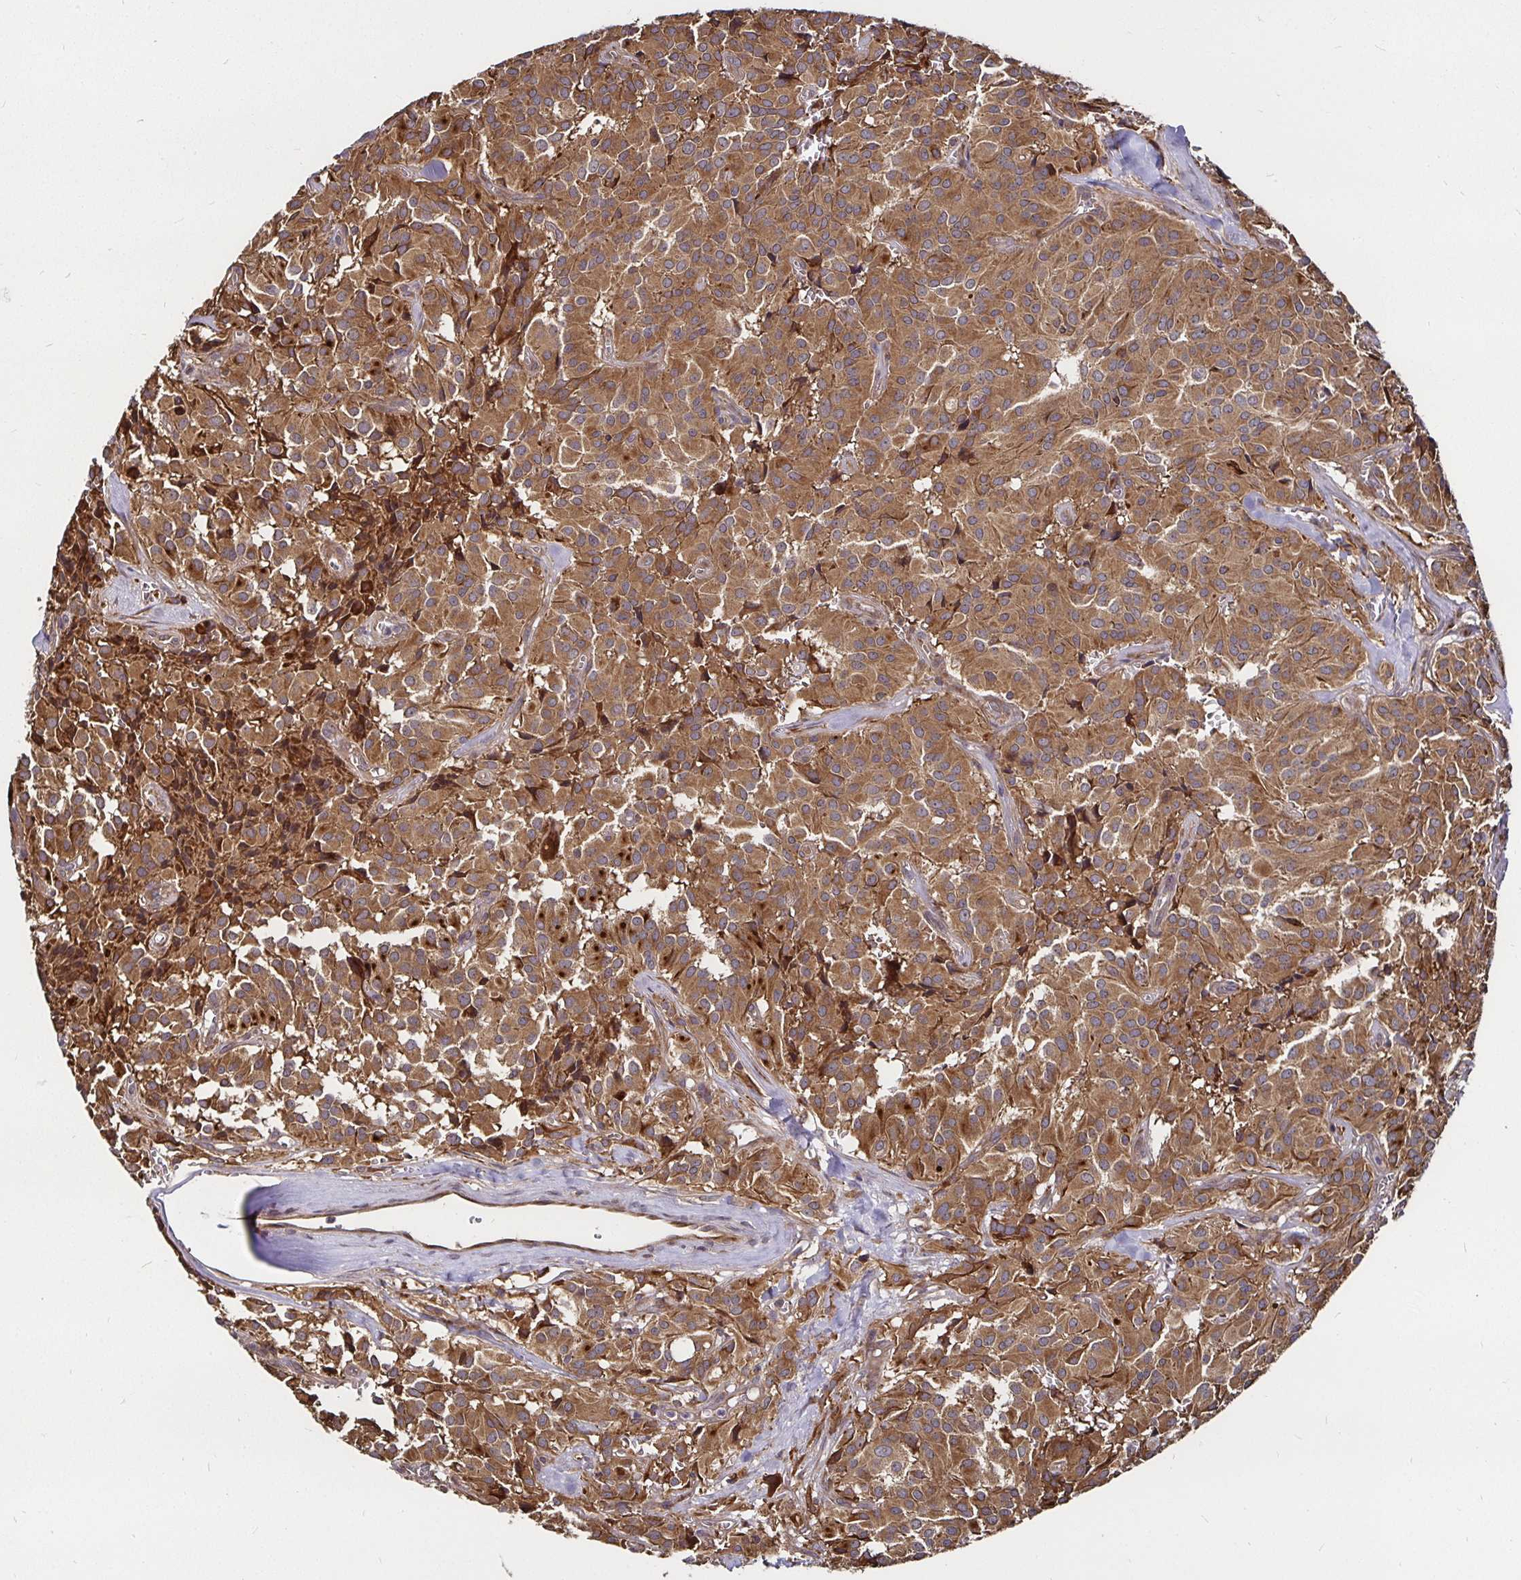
{"staining": {"intensity": "moderate", "quantity": ">75%", "location": "cytoplasmic/membranous"}, "tissue": "glioma", "cell_type": "Tumor cells", "image_type": "cancer", "snomed": [{"axis": "morphology", "description": "Glioma, malignant, Low grade"}, {"axis": "topography", "description": "Brain"}], "caption": "Human malignant glioma (low-grade) stained with a brown dye shows moderate cytoplasmic/membranous positive positivity in about >75% of tumor cells.", "gene": "MLST8", "patient": {"sex": "male", "age": 42}}